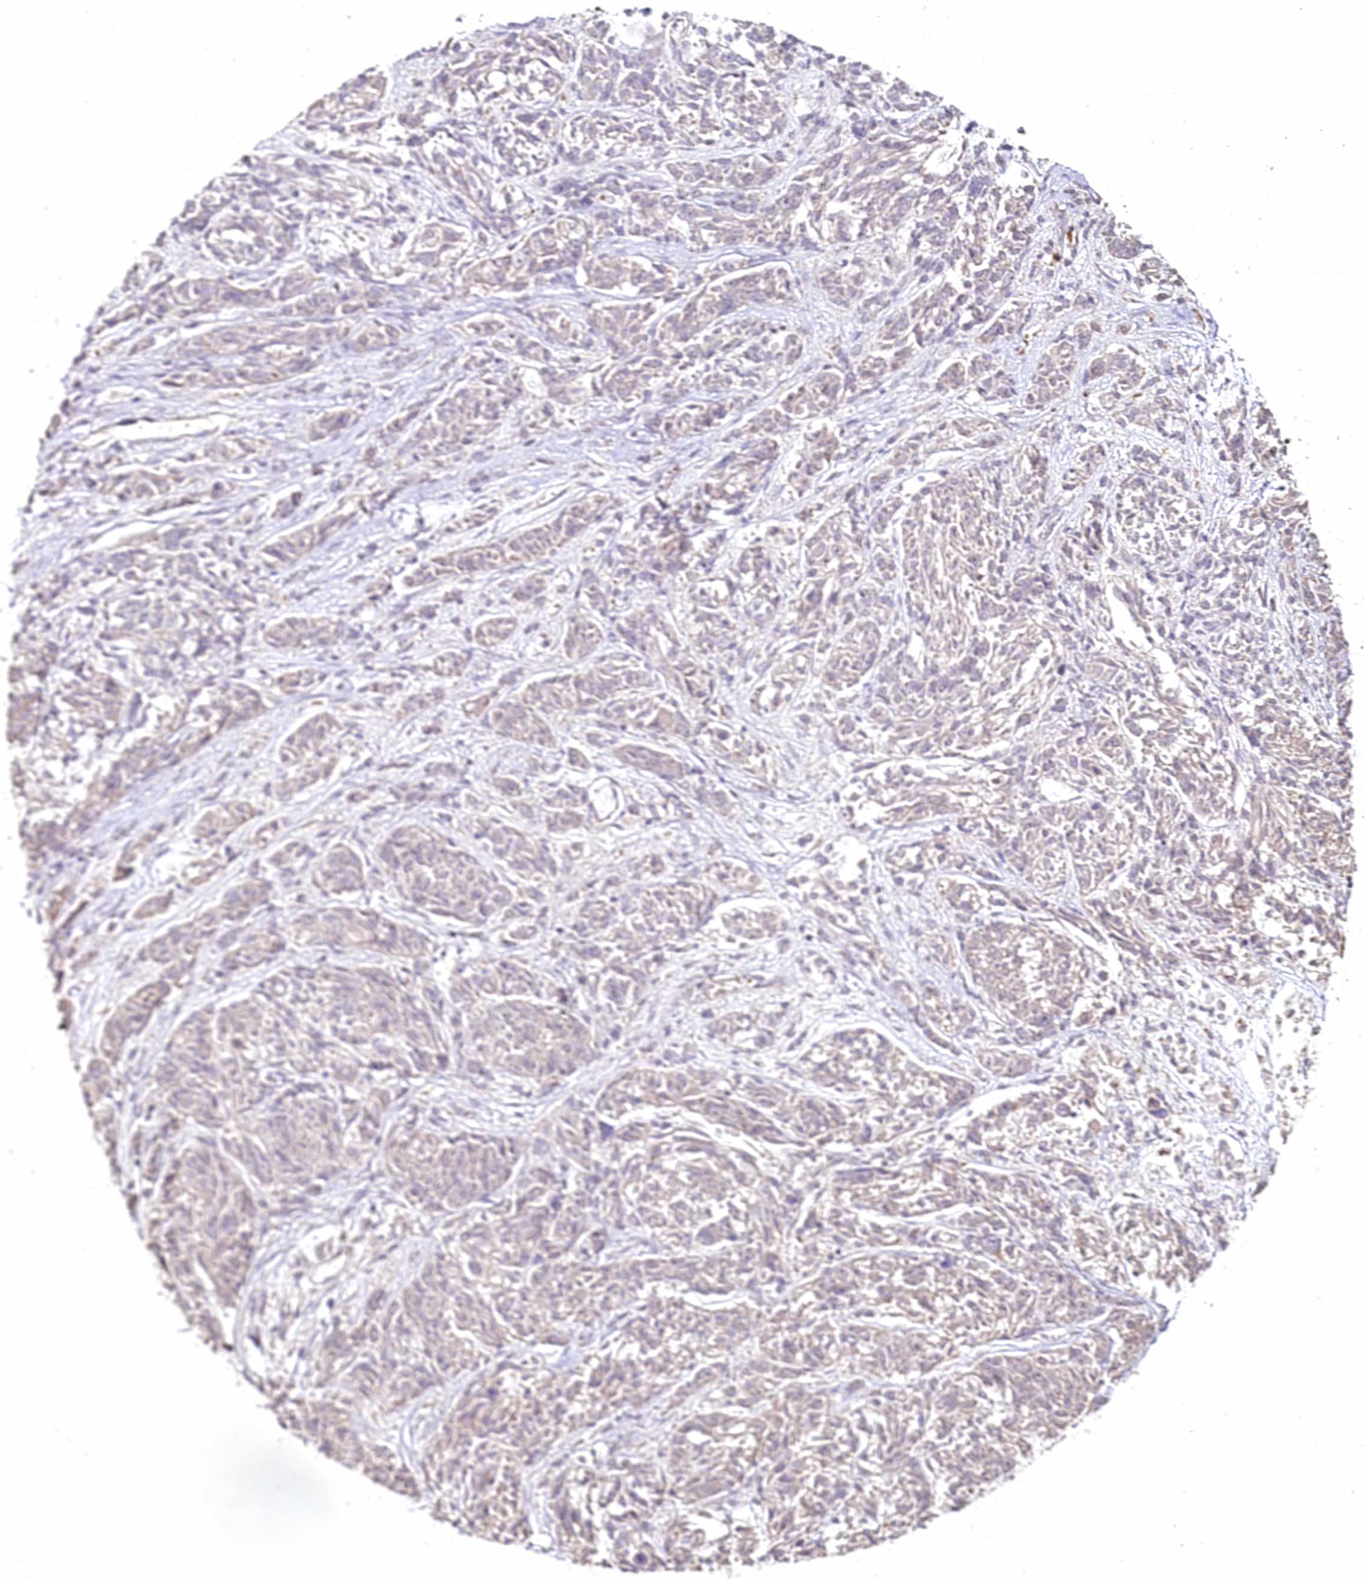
{"staining": {"intensity": "weak", "quantity": "<25%", "location": "cytoplasmic/membranous"}, "tissue": "melanoma", "cell_type": "Tumor cells", "image_type": "cancer", "snomed": [{"axis": "morphology", "description": "Malignant melanoma, NOS"}, {"axis": "topography", "description": "Skin"}], "caption": "High power microscopy photomicrograph of an immunohistochemistry micrograph of malignant melanoma, revealing no significant positivity in tumor cells.", "gene": "HYCC2", "patient": {"sex": "male", "age": 53}}